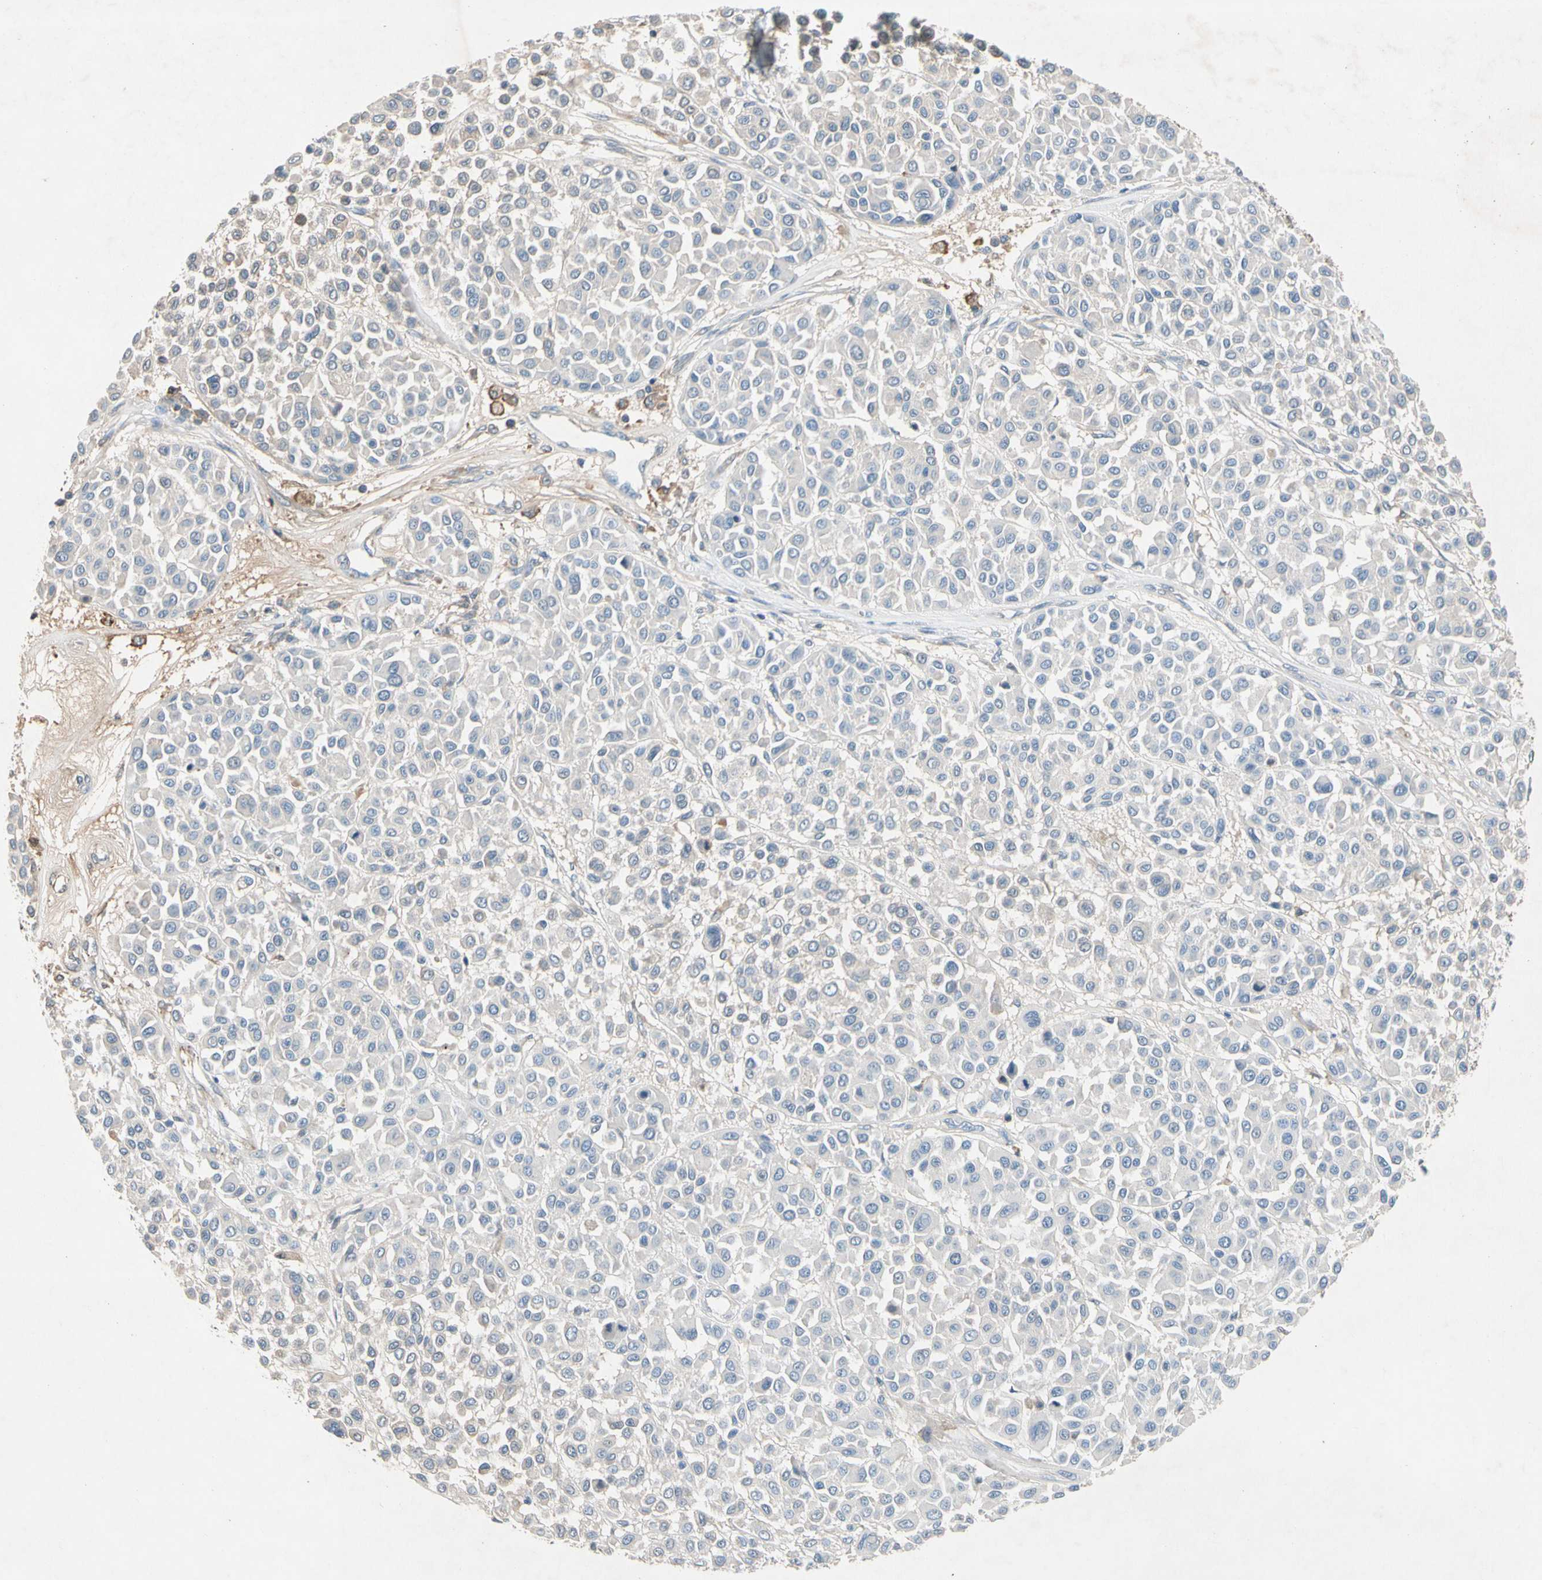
{"staining": {"intensity": "negative", "quantity": "none", "location": "none"}, "tissue": "melanoma", "cell_type": "Tumor cells", "image_type": "cancer", "snomed": [{"axis": "morphology", "description": "Malignant melanoma, Metastatic site"}, {"axis": "topography", "description": "Soft tissue"}], "caption": "IHC image of neoplastic tissue: human melanoma stained with DAB demonstrates no significant protein positivity in tumor cells. (DAB immunohistochemistry, high magnification).", "gene": "NDFIP2", "patient": {"sex": "male", "age": 41}}